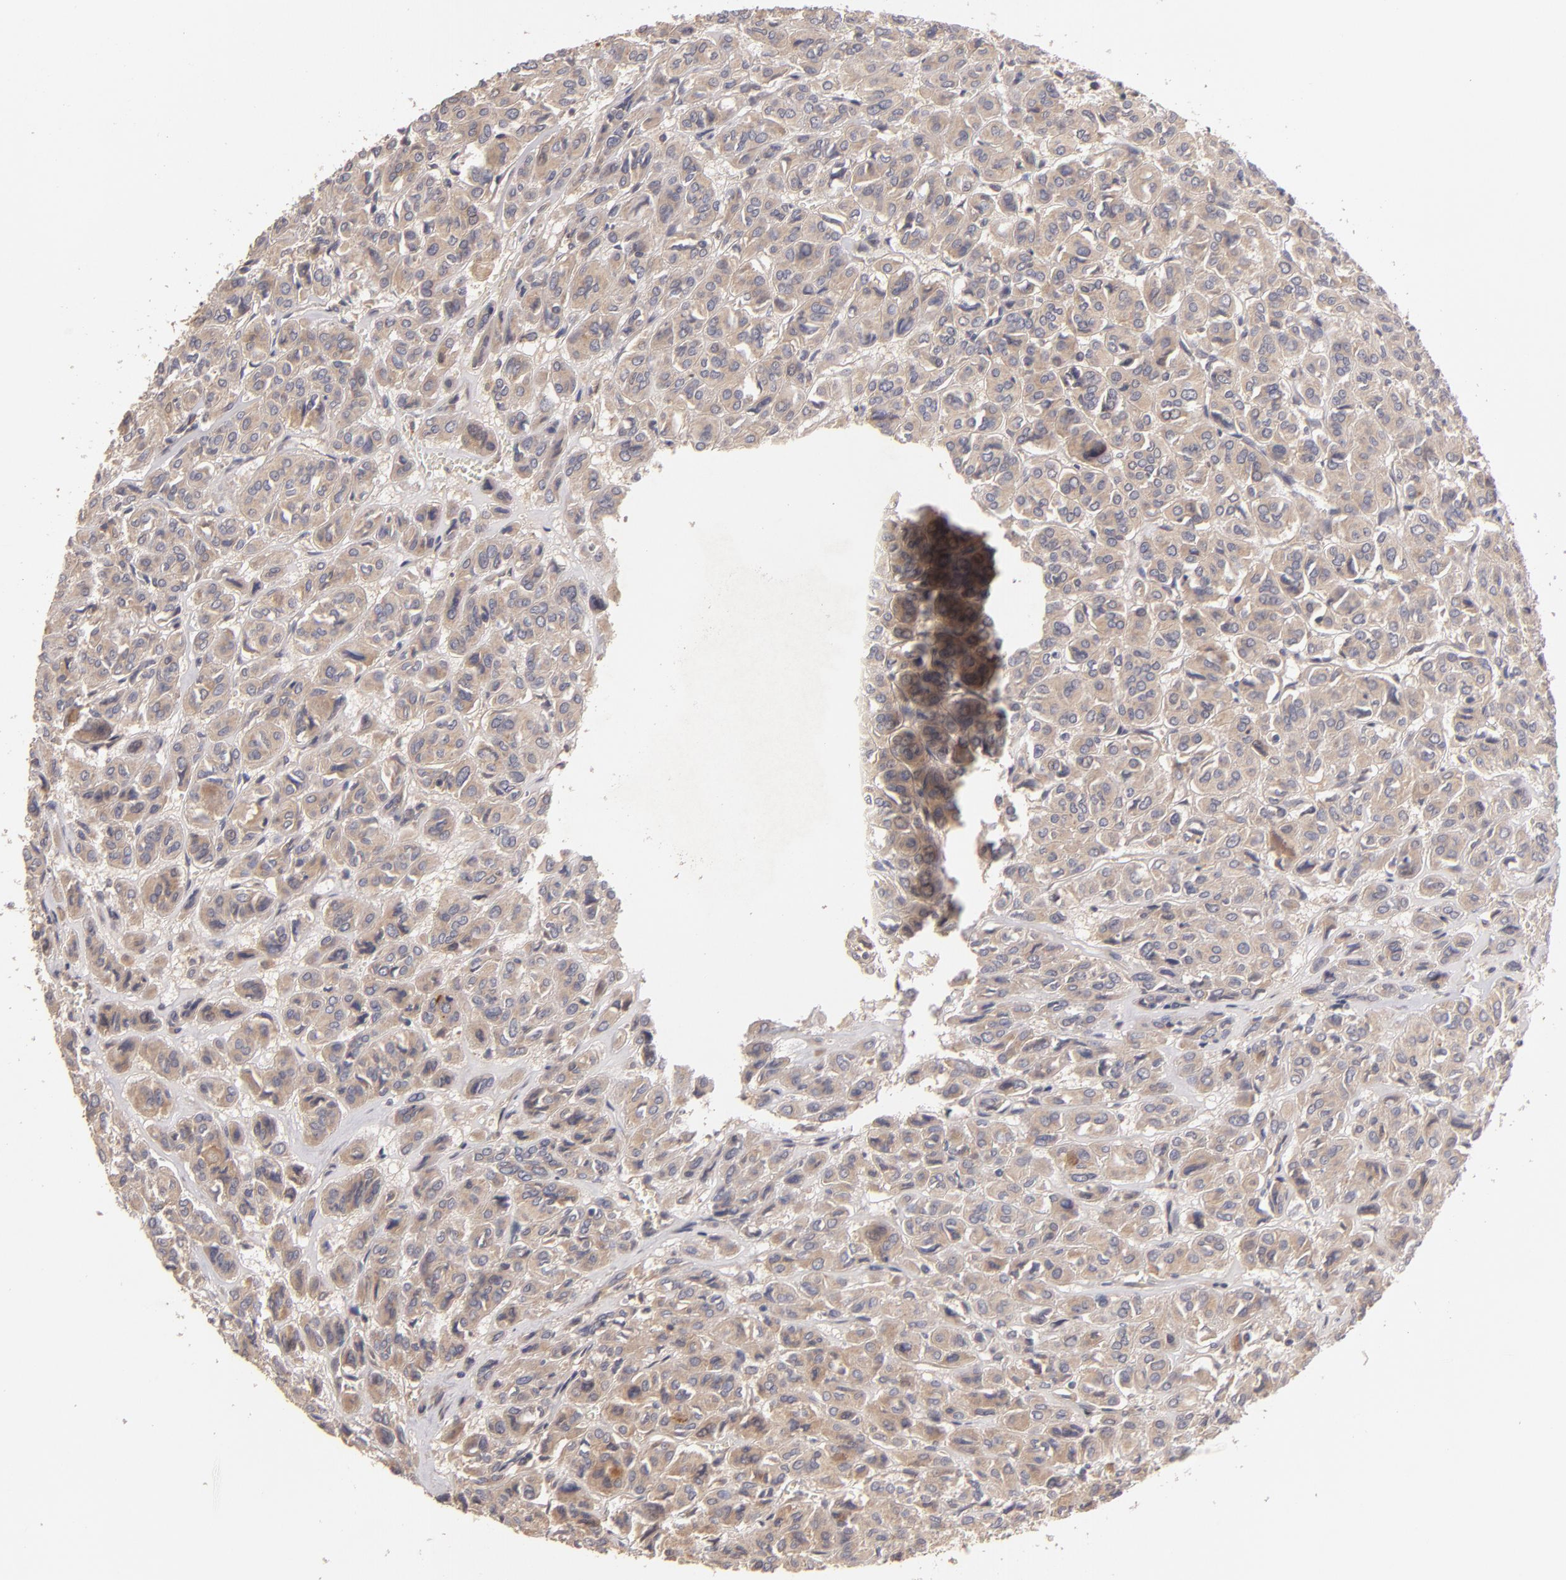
{"staining": {"intensity": "moderate", "quantity": ">75%", "location": "cytoplasmic/membranous"}, "tissue": "thyroid cancer", "cell_type": "Tumor cells", "image_type": "cancer", "snomed": [{"axis": "morphology", "description": "Follicular adenoma carcinoma, NOS"}, {"axis": "topography", "description": "Thyroid gland"}], "caption": "This is an image of immunohistochemistry staining of thyroid follicular adenoma carcinoma, which shows moderate expression in the cytoplasmic/membranous of tumor cells.", "gene": "UPF3B", "patient": {"sex": "female", "age": 71}}